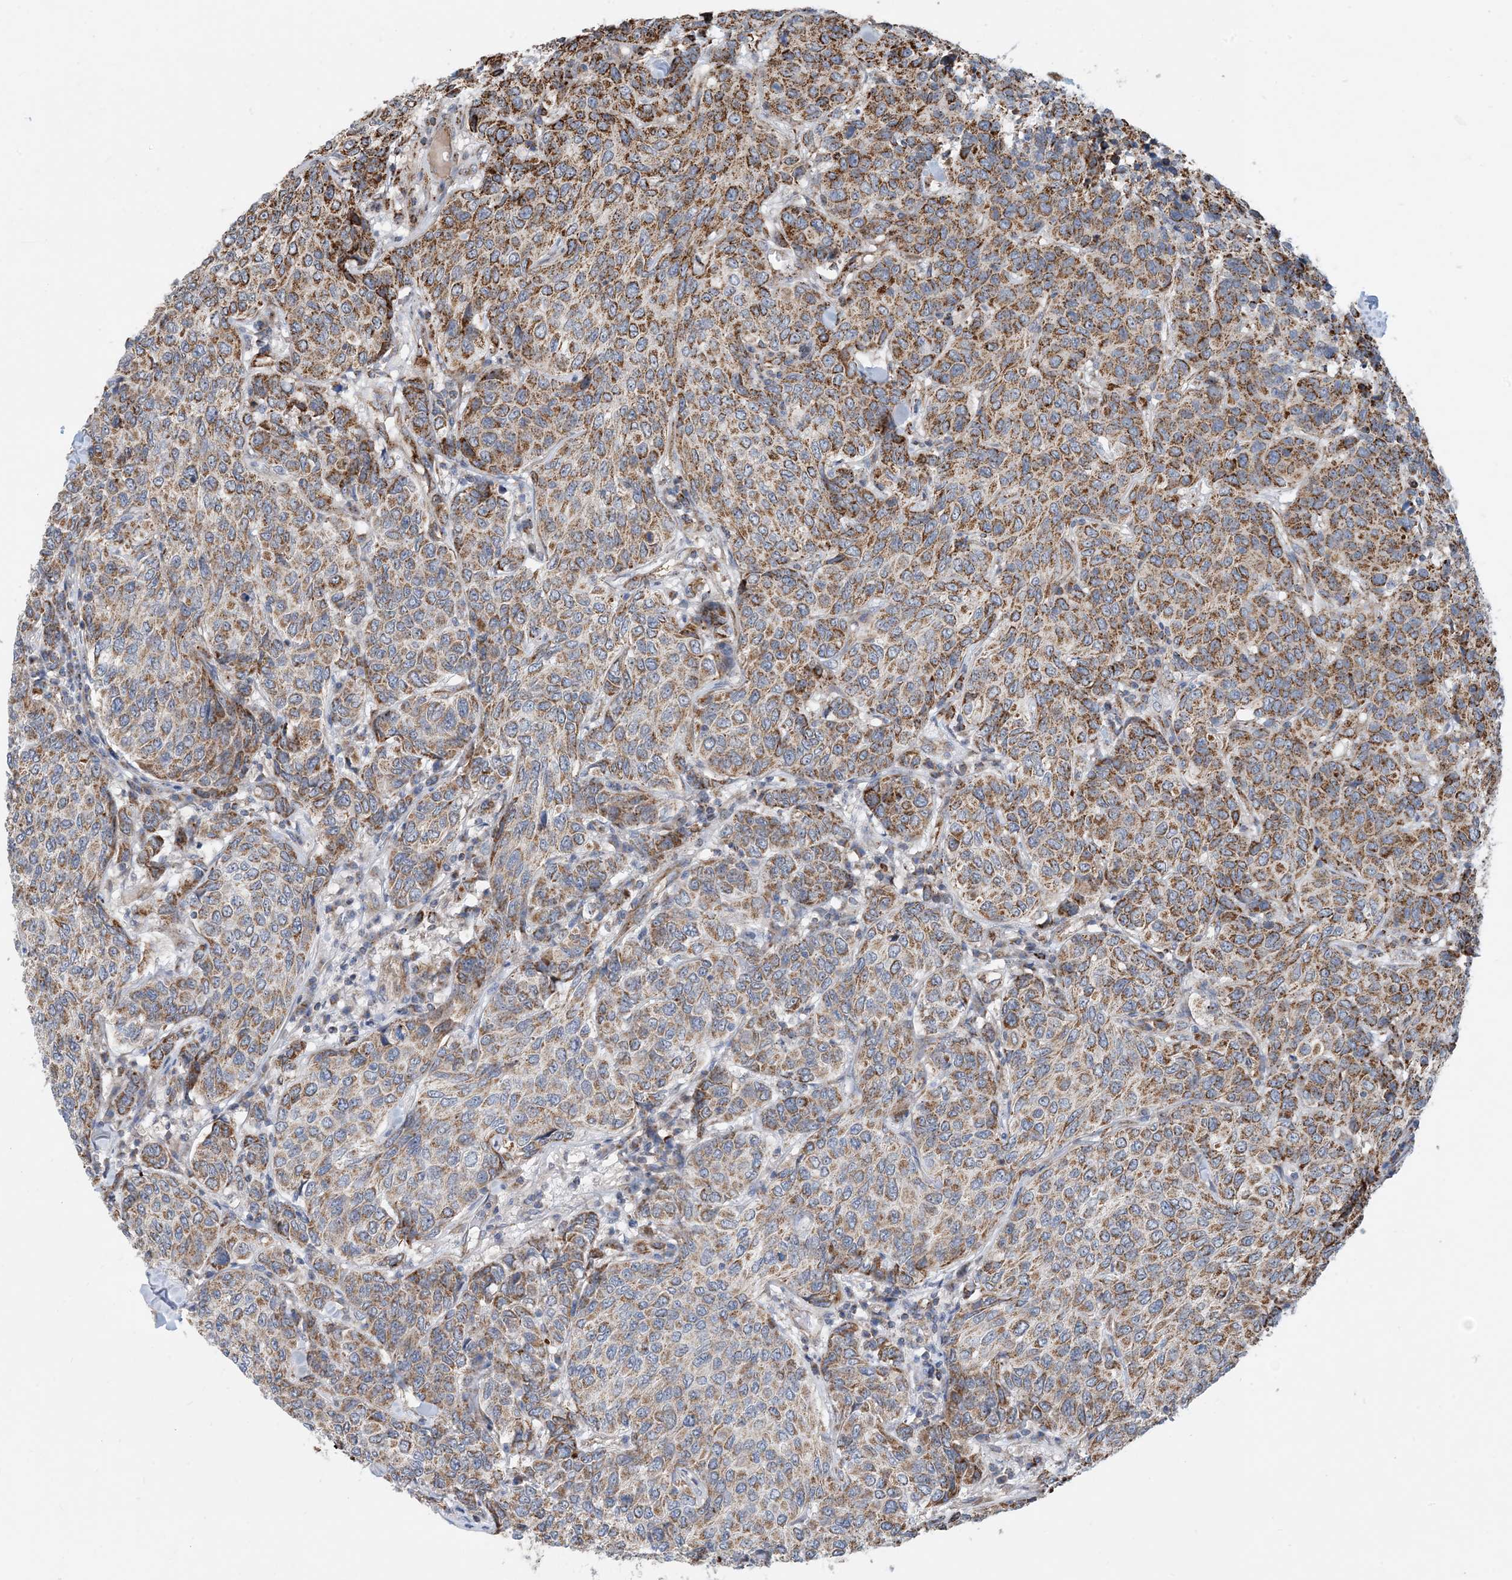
{"staining": {"intensity": "moderate", "quantity": ">75%", "location": "cytoplasmic/membranous"}, "tissue": "breast cancer", "cell_type": "Tumor cells", "image_type": "cancer", "snomed": [{"axis": "morphology", "description": "Duct carcinoma"}, {"axis": "topography", "description": "Breast"}], "caption": "Human breast infiltrating ductal carcinoma stained with a brown dye exhibits moderate cytoplasmic/membranous positive expression in approximately >75% of tumor cells.", "gene": "PCDHGA1", "patient": {"sex": "female", "age": 55}}